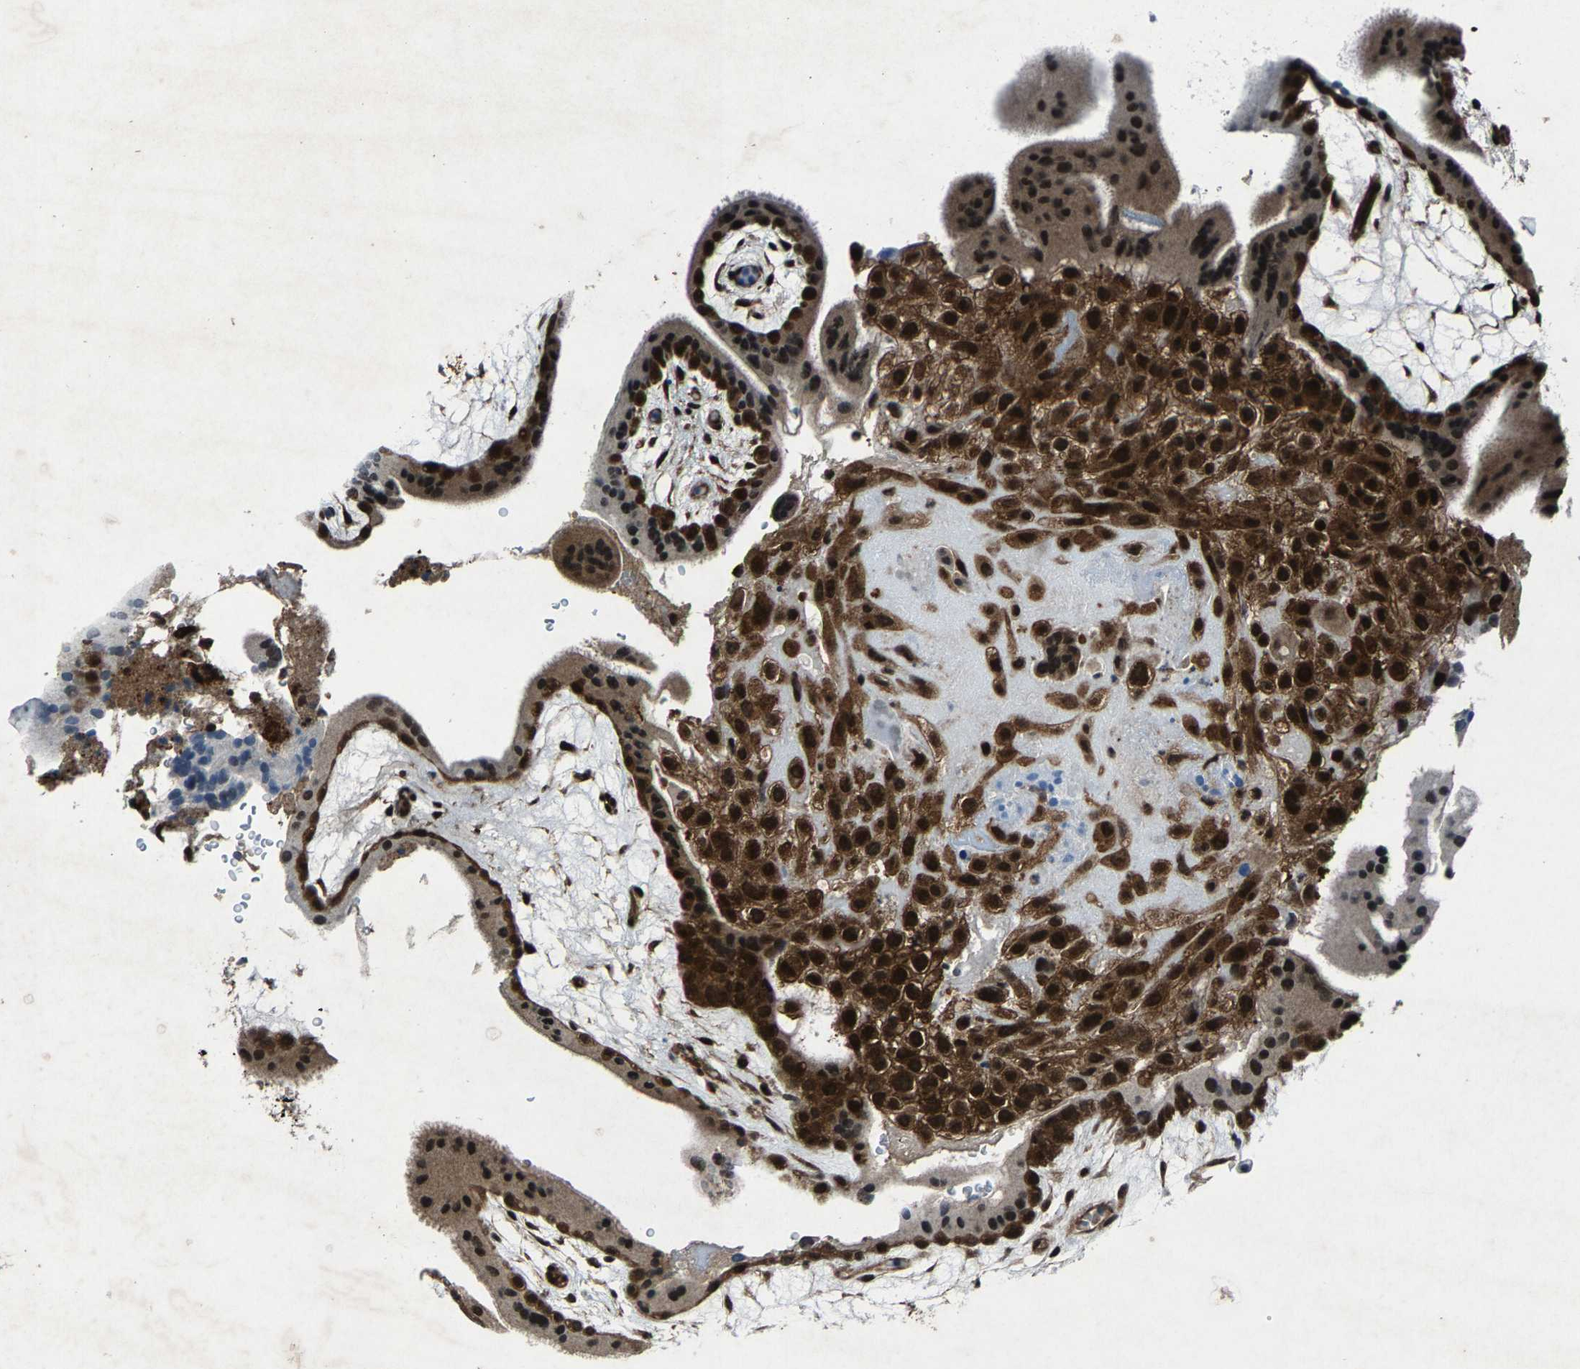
{"staining": {"intensity": "strong", "quantity": ">75%", "location": "cytoplasmic/membranous,nuclear"}, "tissue": "placenta", "cell_type": "Decidual cells", "image_type": "normal", "snomed": [{"axis": "morphology", "description": "Normal tissue, NOS"}, {"axis": "topography", "description": "Placenta"}], "caption": "Protein positivity by immunohistochemistry demonstrates strong cytoplasmic/membranous,nuclear staining in about >75% of decidual cells in benign placenta. Ihc stains the protein in brown and the nuclei are stained blue.", "gene": "ATXN3", "patient": {"sex": "female", "age": 19}}